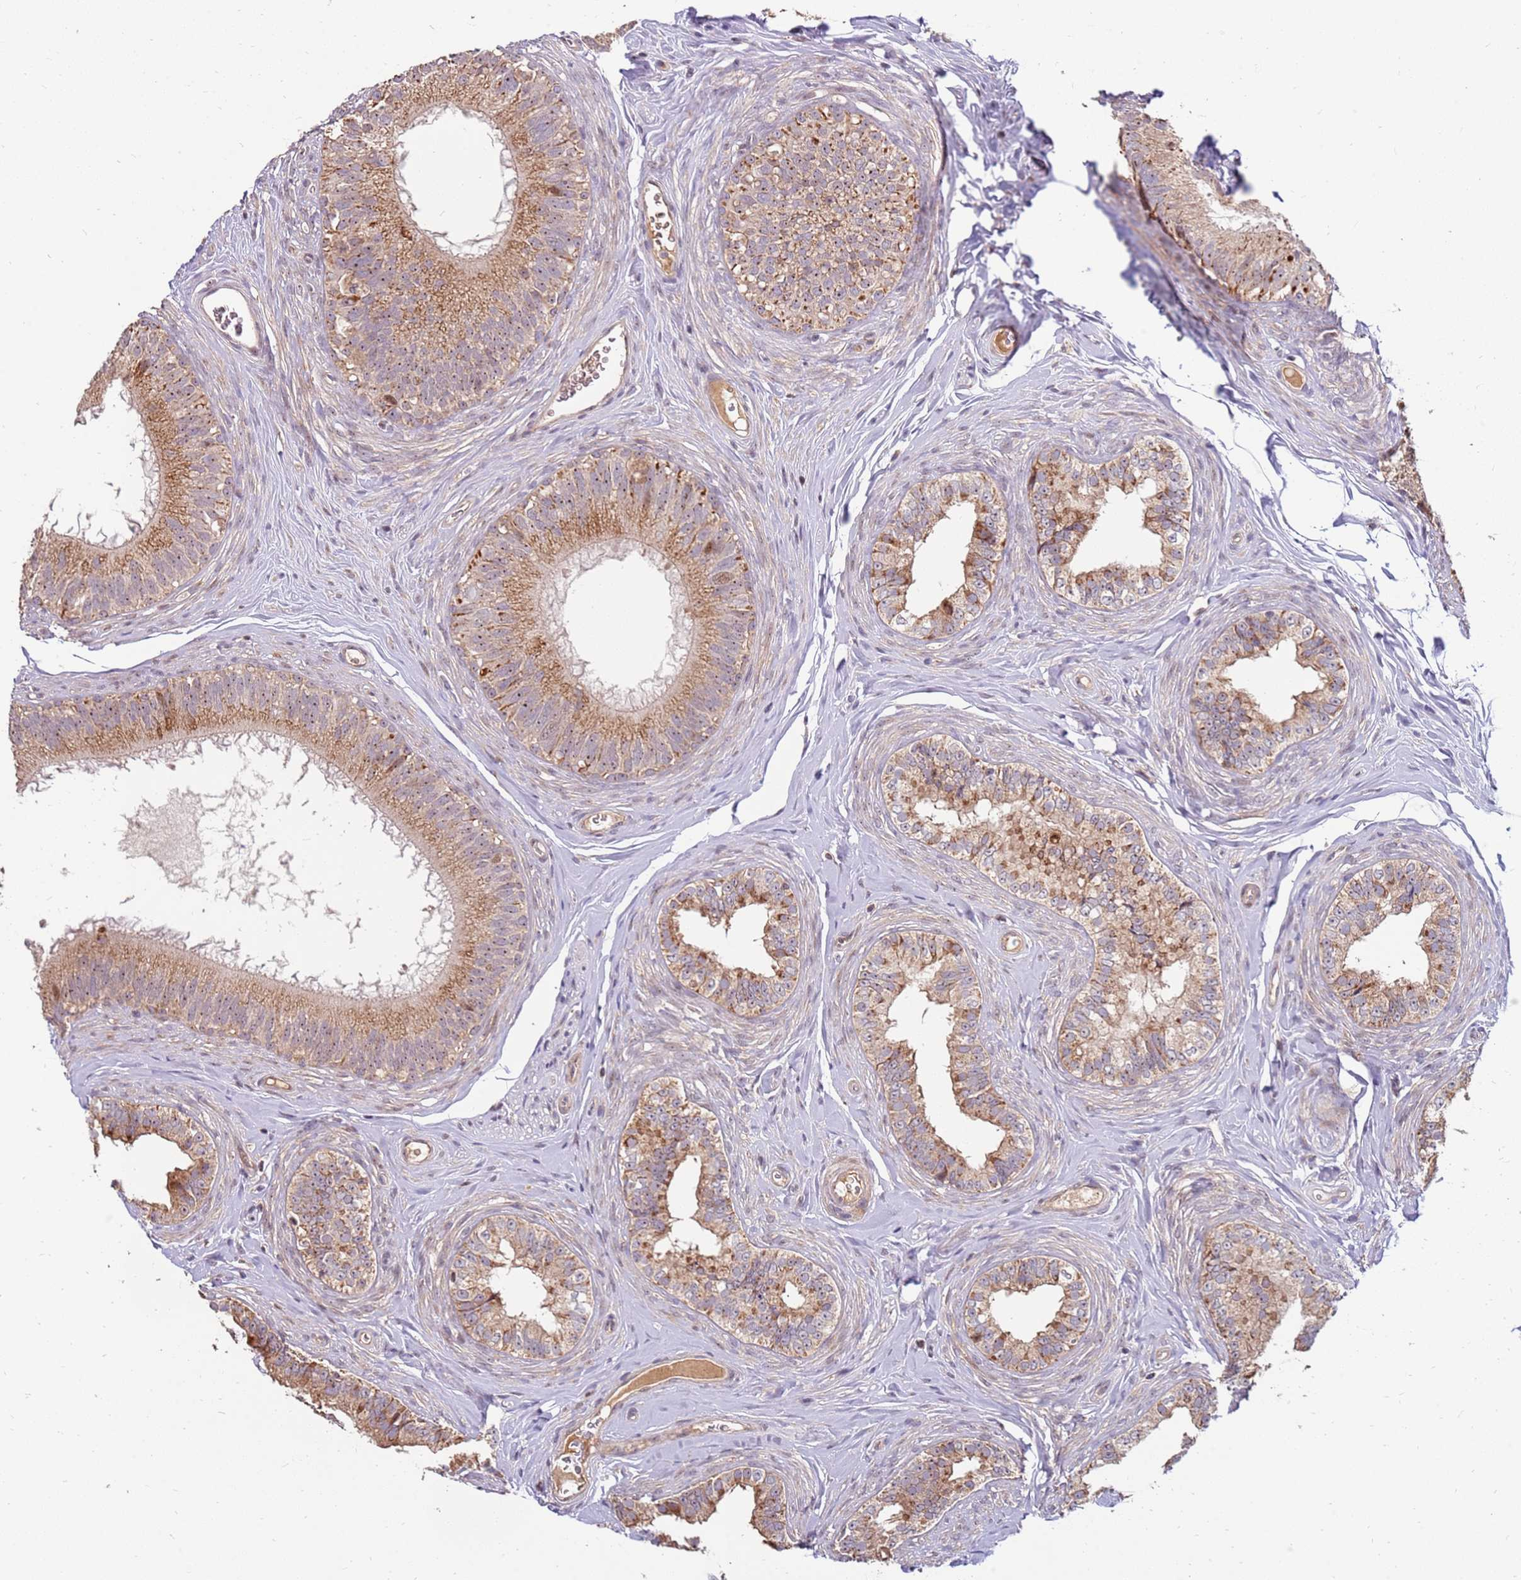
{"staining": {"intensity": "moderate", "quantity": ">75%", "location": "cytoplasmic/membranous,nuclear"}, "tissue": "epididymis", "cell_type": "Glandular cells", "image_type": "normal", "snomed": [{"axis": "morphology", "description": "Normal tissue, NOS"}, {"axis": "topography", "description": "Epididymis"}], "caption": "DAB immunohistochemical staining of unremarkable human epididymis displays moderate cytoplasmic/membranous,nuclear protein expression in approximately >75% of glandular cells.", "gene": "KIF25", "patient": {"sex": "male", "age": 38}}